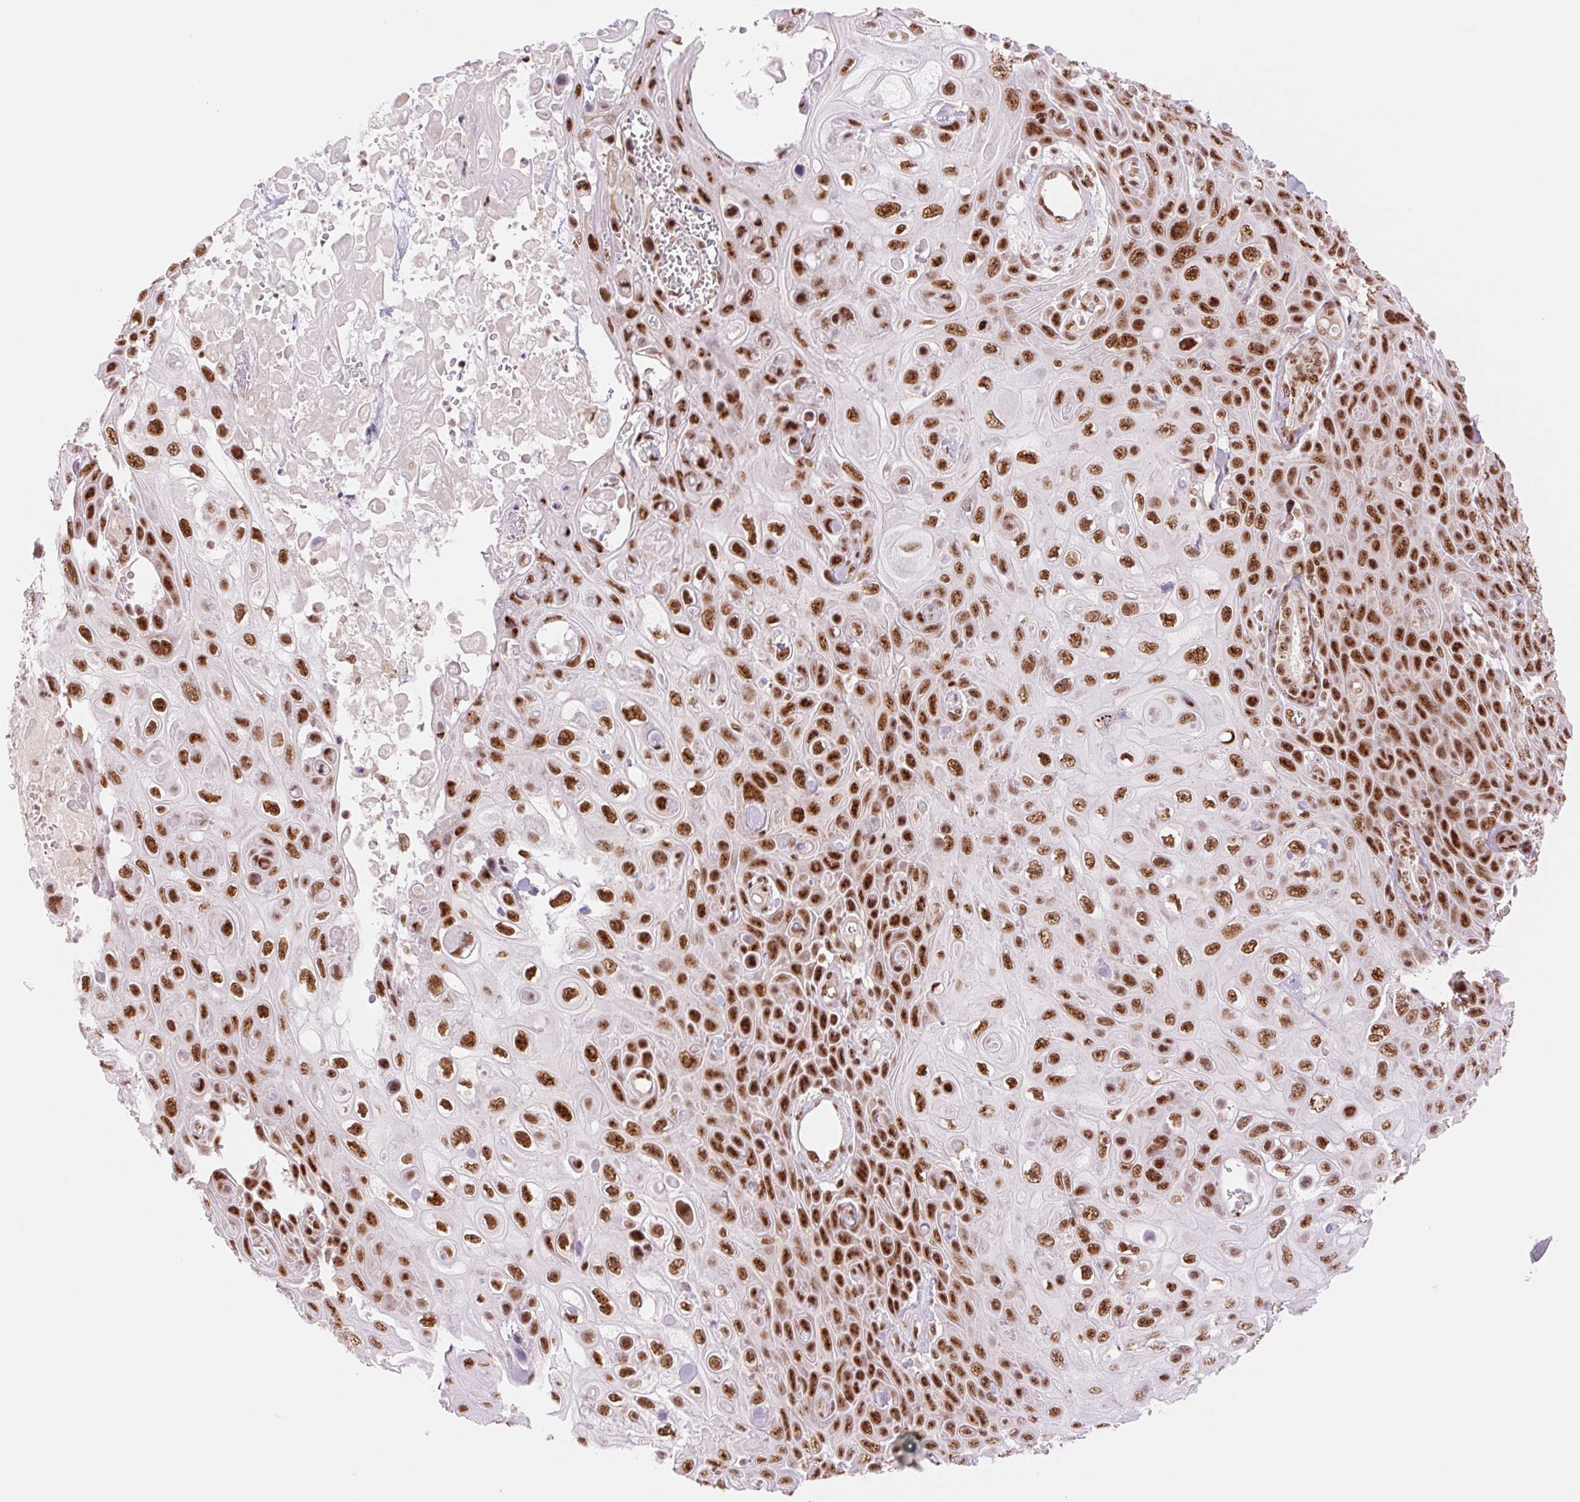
{"staining": {"intensity": "strong", "quantity": ">75%", "location": "nuclear"}, "tissue": "skin cancer", "cell_type": "Tumor cells", "image_type": "cancer", "snomed": [{"axis": "morphology", "description": "Squamous cell carcinoma, NOS"}, {"axis": "topography", "description": "Skin"}], "caption": "This is an image of IHC staining of skin cancer (squamous cell carcinoma), which shows strong positivity in the nuclear of tumor cells.", "gene": "PRDM11", "patient": {"sex": "male", "age": 82}}